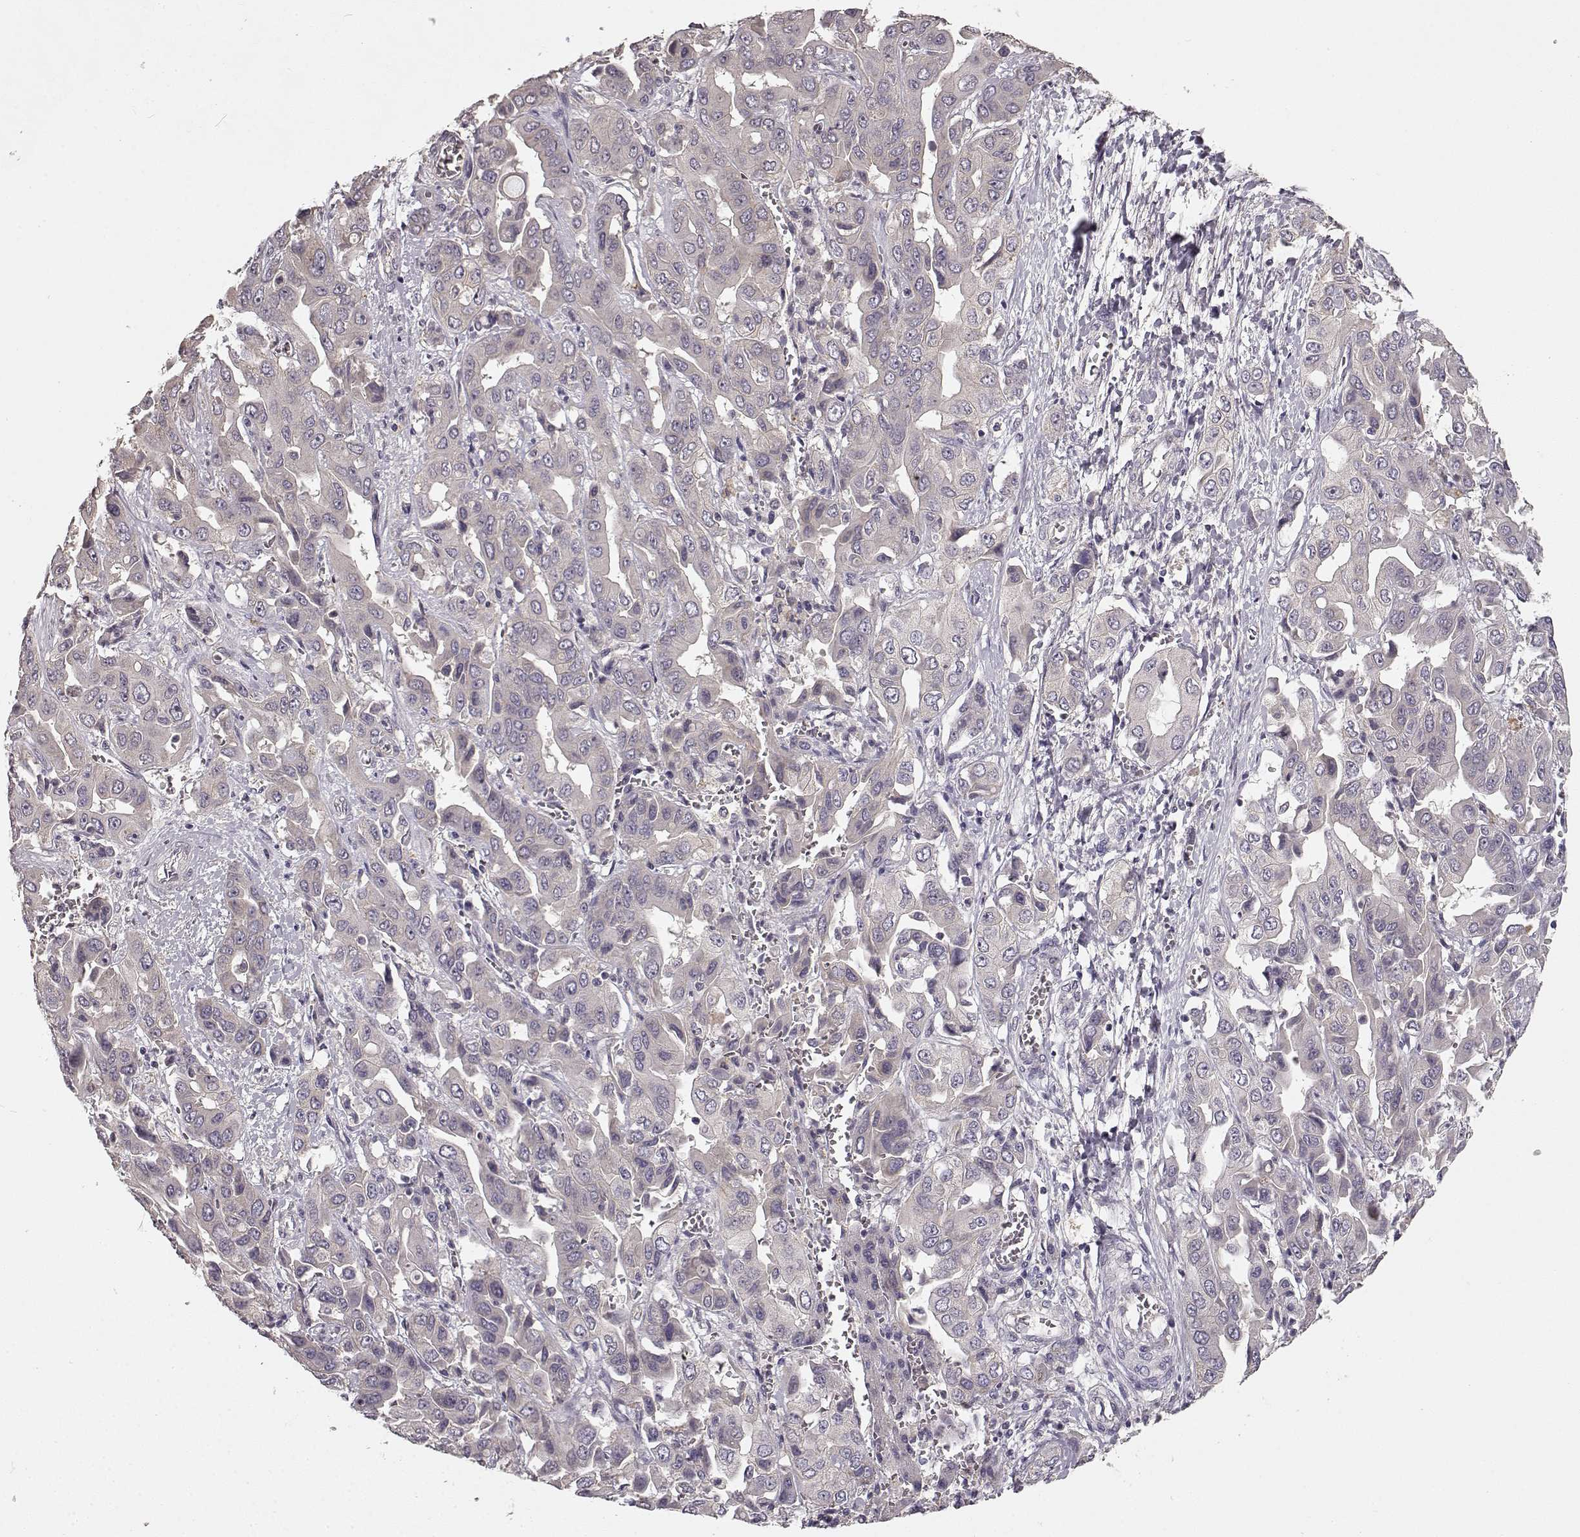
{"staining": {"intensity": "weak", "quantity": "25%-75%", "location": "cytoplasmic/membranous"}, "tissue": "liver cancer", "cell_type": "Tumor cells", "image_type": "cancer", "snomed": [{"axis": "morphology", "description": "Cholangiocarcinoma"}, {"axis": "topography", "description": "Liver"}], "caption": "There is low levels of weak cytoplasmic/membranous staining in tumor cells of liver cancer, as demonstrated by immunohistochemical staining (brown color).", "gene": "ERBB3", "patient": {"sex": "female", "age": 52}}